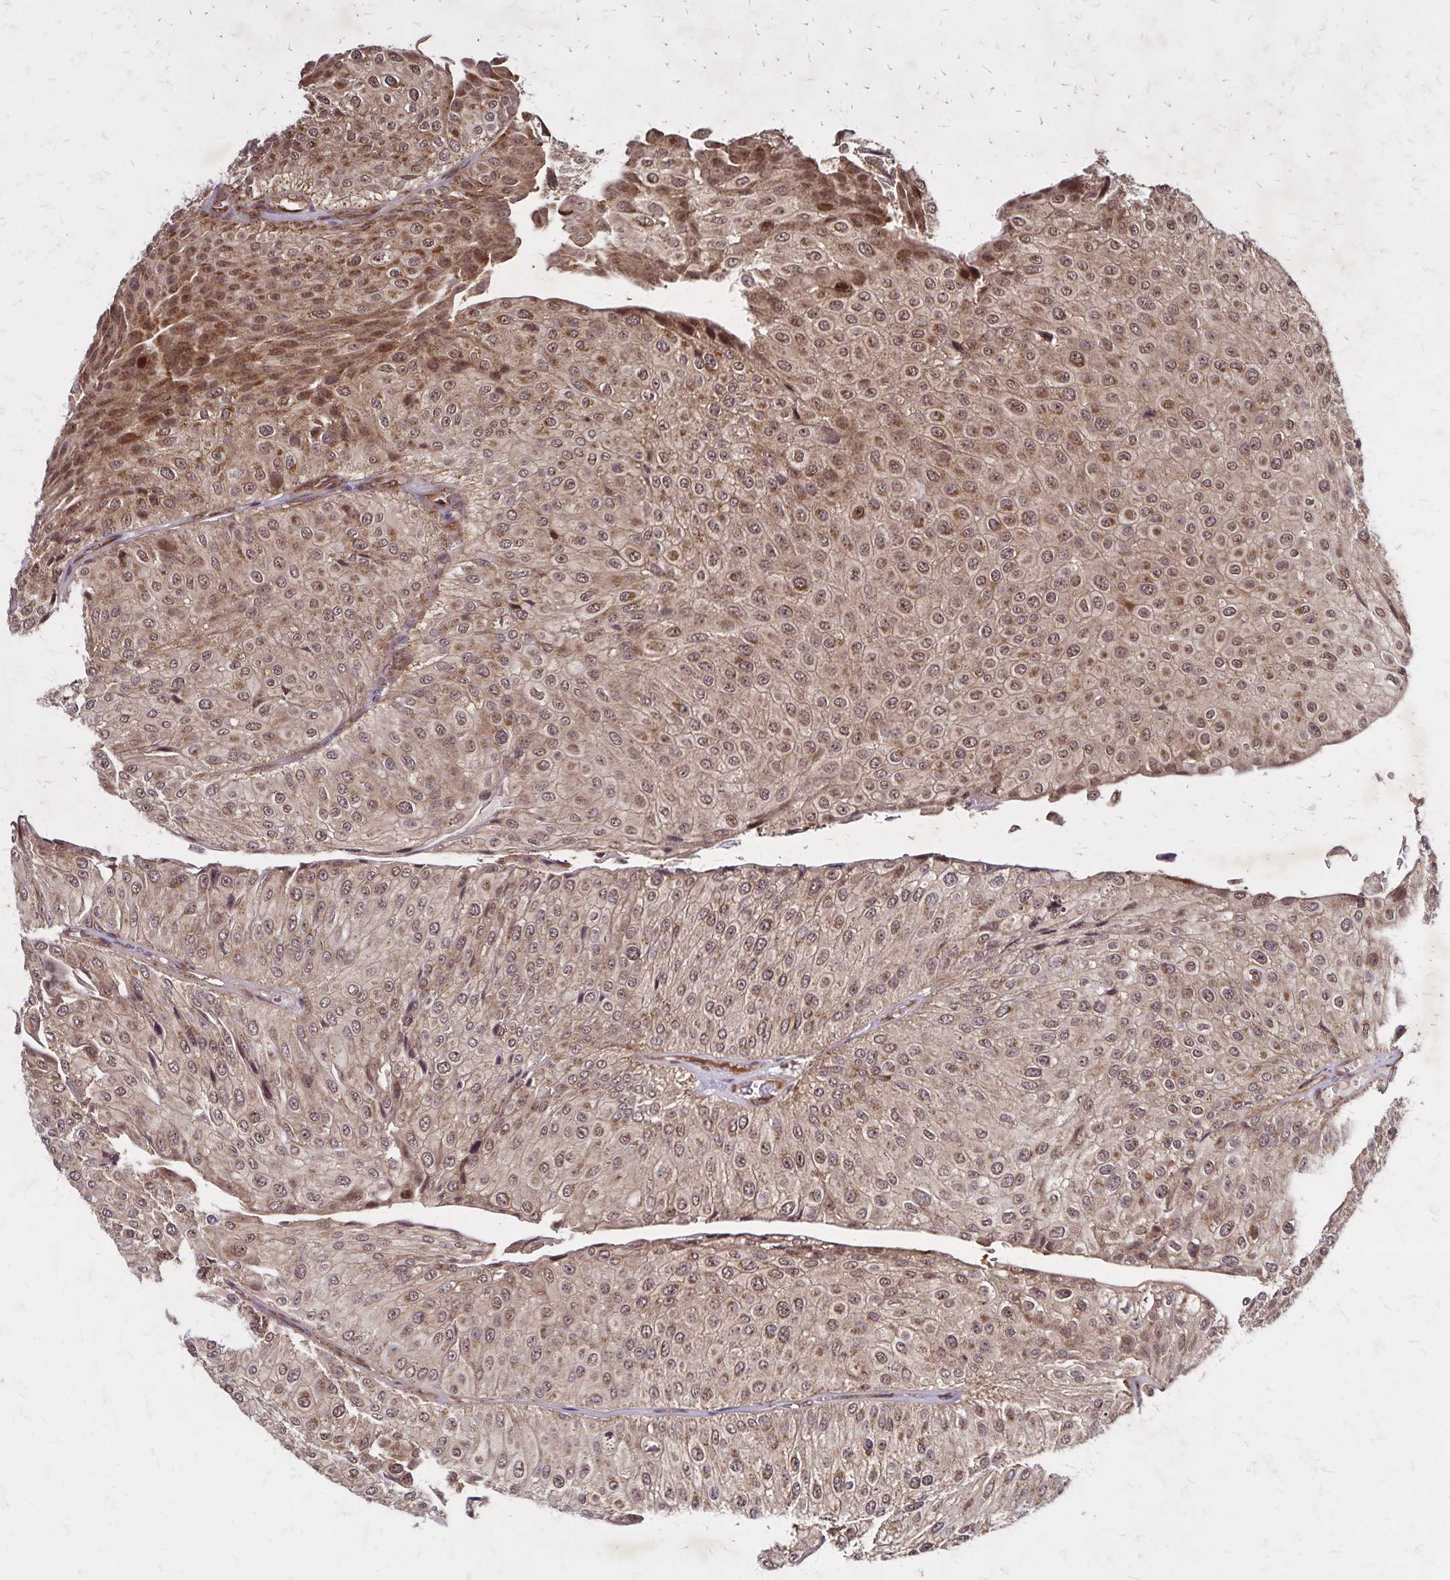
{"staining": {"intensity": "weak", "quantity": ">75%", "location": "cytoplasmic/membranous,nuclear"}, "tissue": "urothelial cancer", "cell_type": "Tumor cells", "image_type": "cancer", "snomed": [{"axis": "morphology", "description": "Urothelial carcinoma, NOS"}, {"axis": "topography", "description": "Urinary bladder"}], "caption": "Protein staining shows weak cytoplasmic/membranous and nuclear expression in about >75% of tumor cells in transitional cell carcinoma.", "gene": "NFS1", "patient": {"sex": "male", "age": 67}}